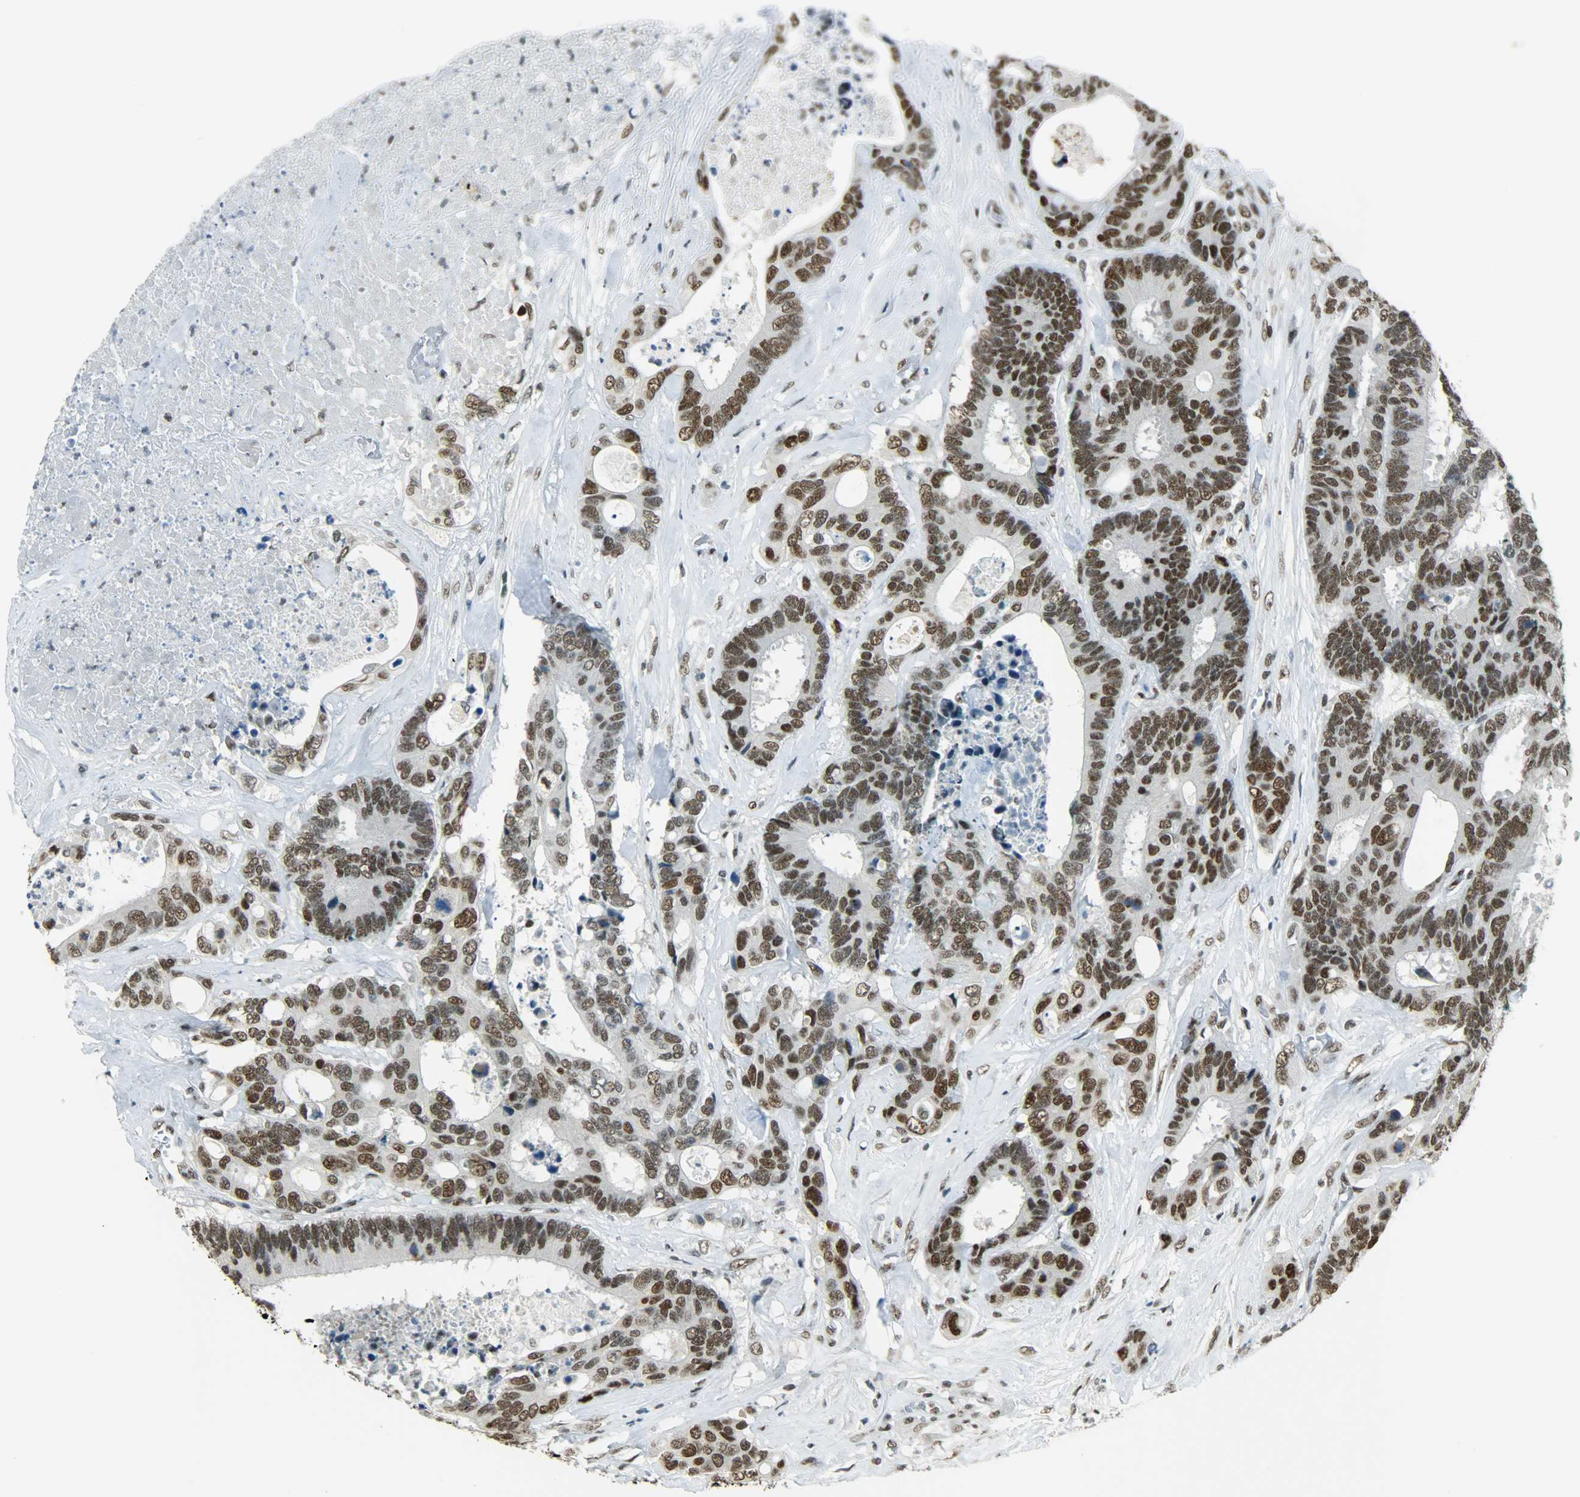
{"staining": {"intensity": "strong", "quantity": ">75%", "location": "nuclear"}, "tissue": "colorectal cancer", "cell_type": "Tumor cells", "image_type": "cancer", "snomed": [{"axis": "morphology", "description": "Adenocarcinoma, NOS"}, {"axis": "topography", "description": "Rectum"}], "caption": "Immunohistochemistry image of neoplastic tissue: human colorectal adenocarcinoma stained using IHC displays high levels of strong protein expression localized specifically in the nuclear of tumor cells, appearing as a nuclear brown color.", "gene": "MYEF2", "patient": {"sex": "male", "age": 55}}